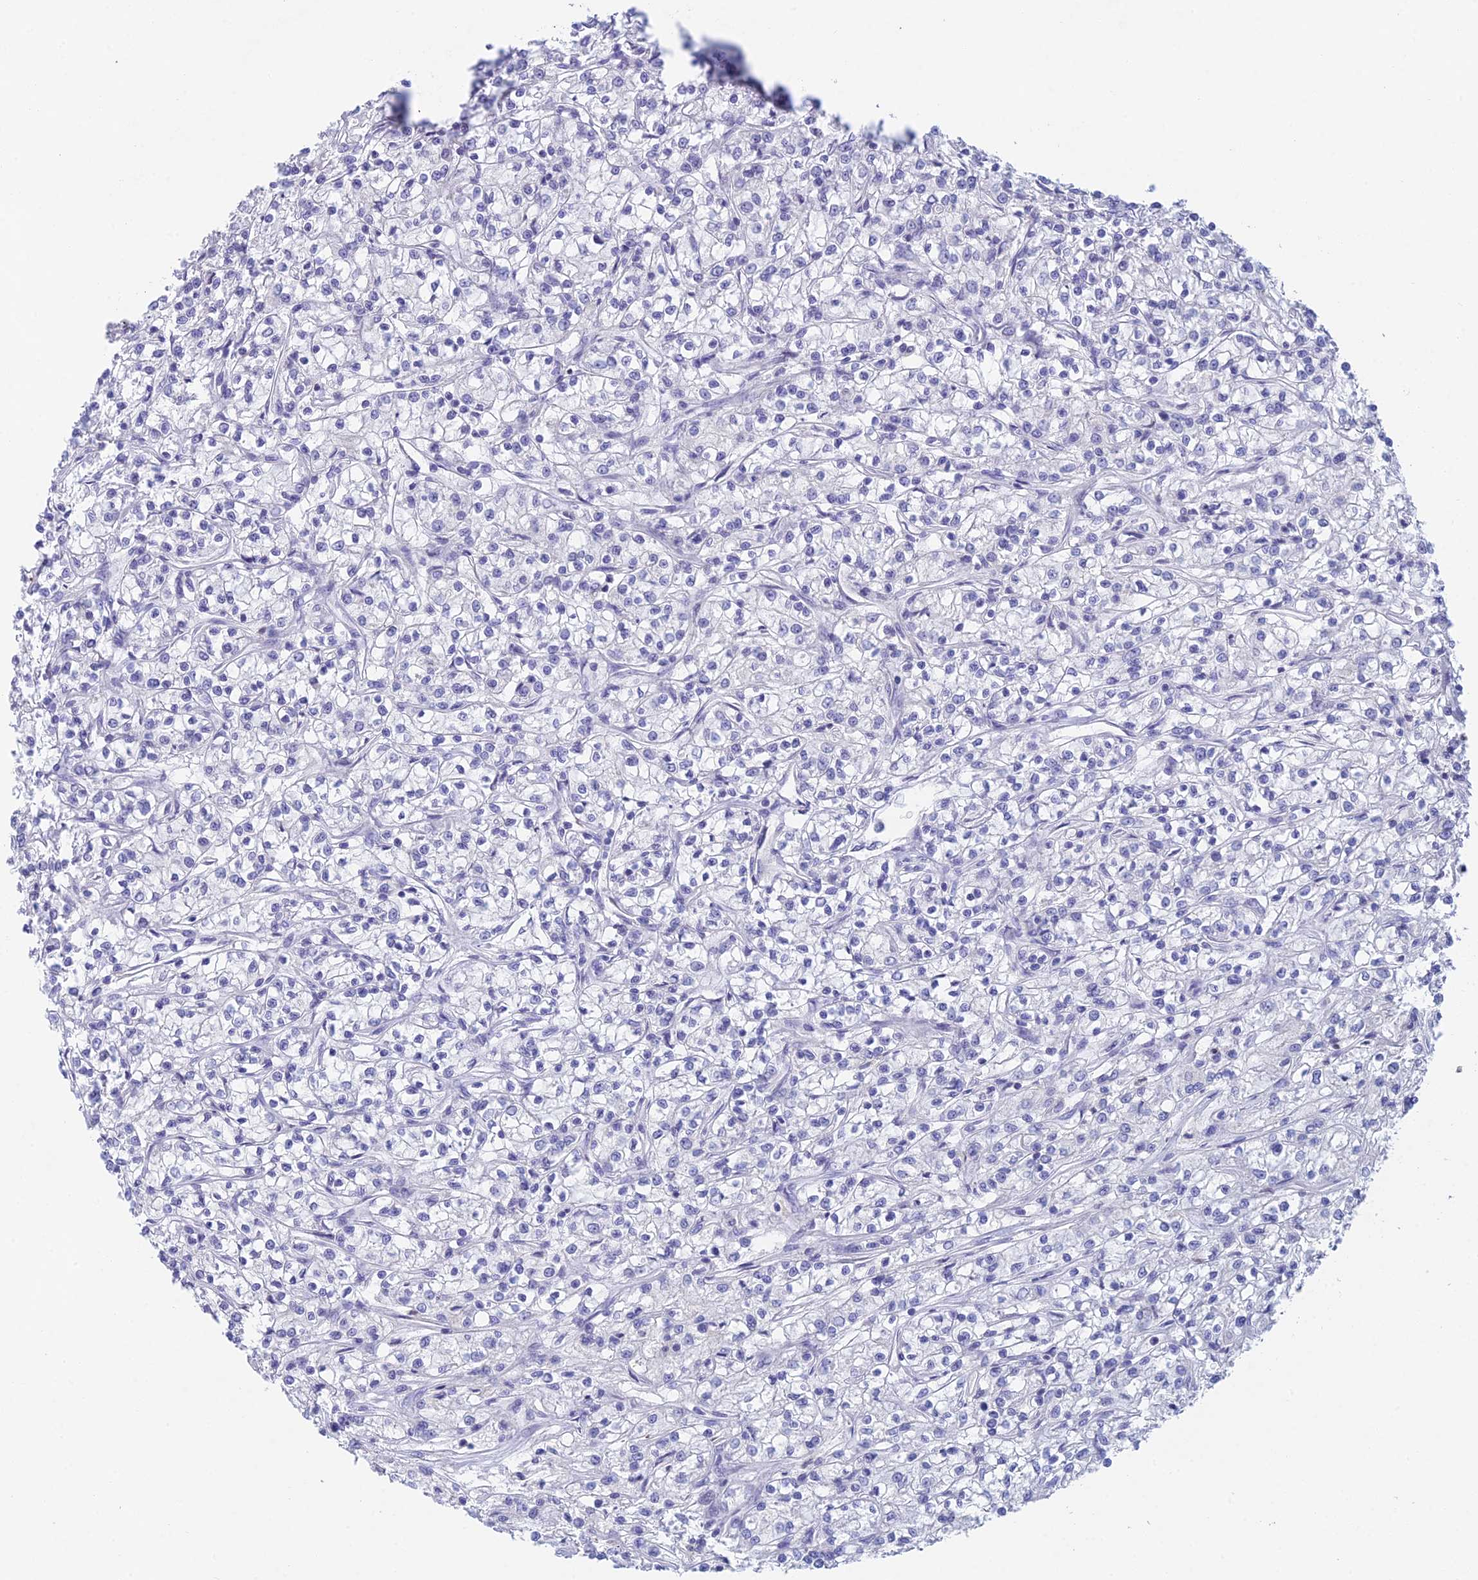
{"staining": {"intensity": "negative", "quantity": "none", "location": "none"}, "tissue": "renal cancer", "cell_type": "Tumor cells", "image_type": "cancer", "snomed": [{"axis": "morphology", "description": "Adenocarcinoma, NOS"}, {"axis": "topography", "description": "Kidney"}], "caption": "IHC micrograph of human renal cancer stained for a protein (brown), which reveals no expression in tumor cells. Brightfield microscopy of immunohistochemistry (IHC) stained with DAB (3,3'-diaminobenzidine) (brown) and hematoxylin (blue), captured at high magnification.", "gene": "REXO5", "patient": {"sex": "female", "age": 59}}